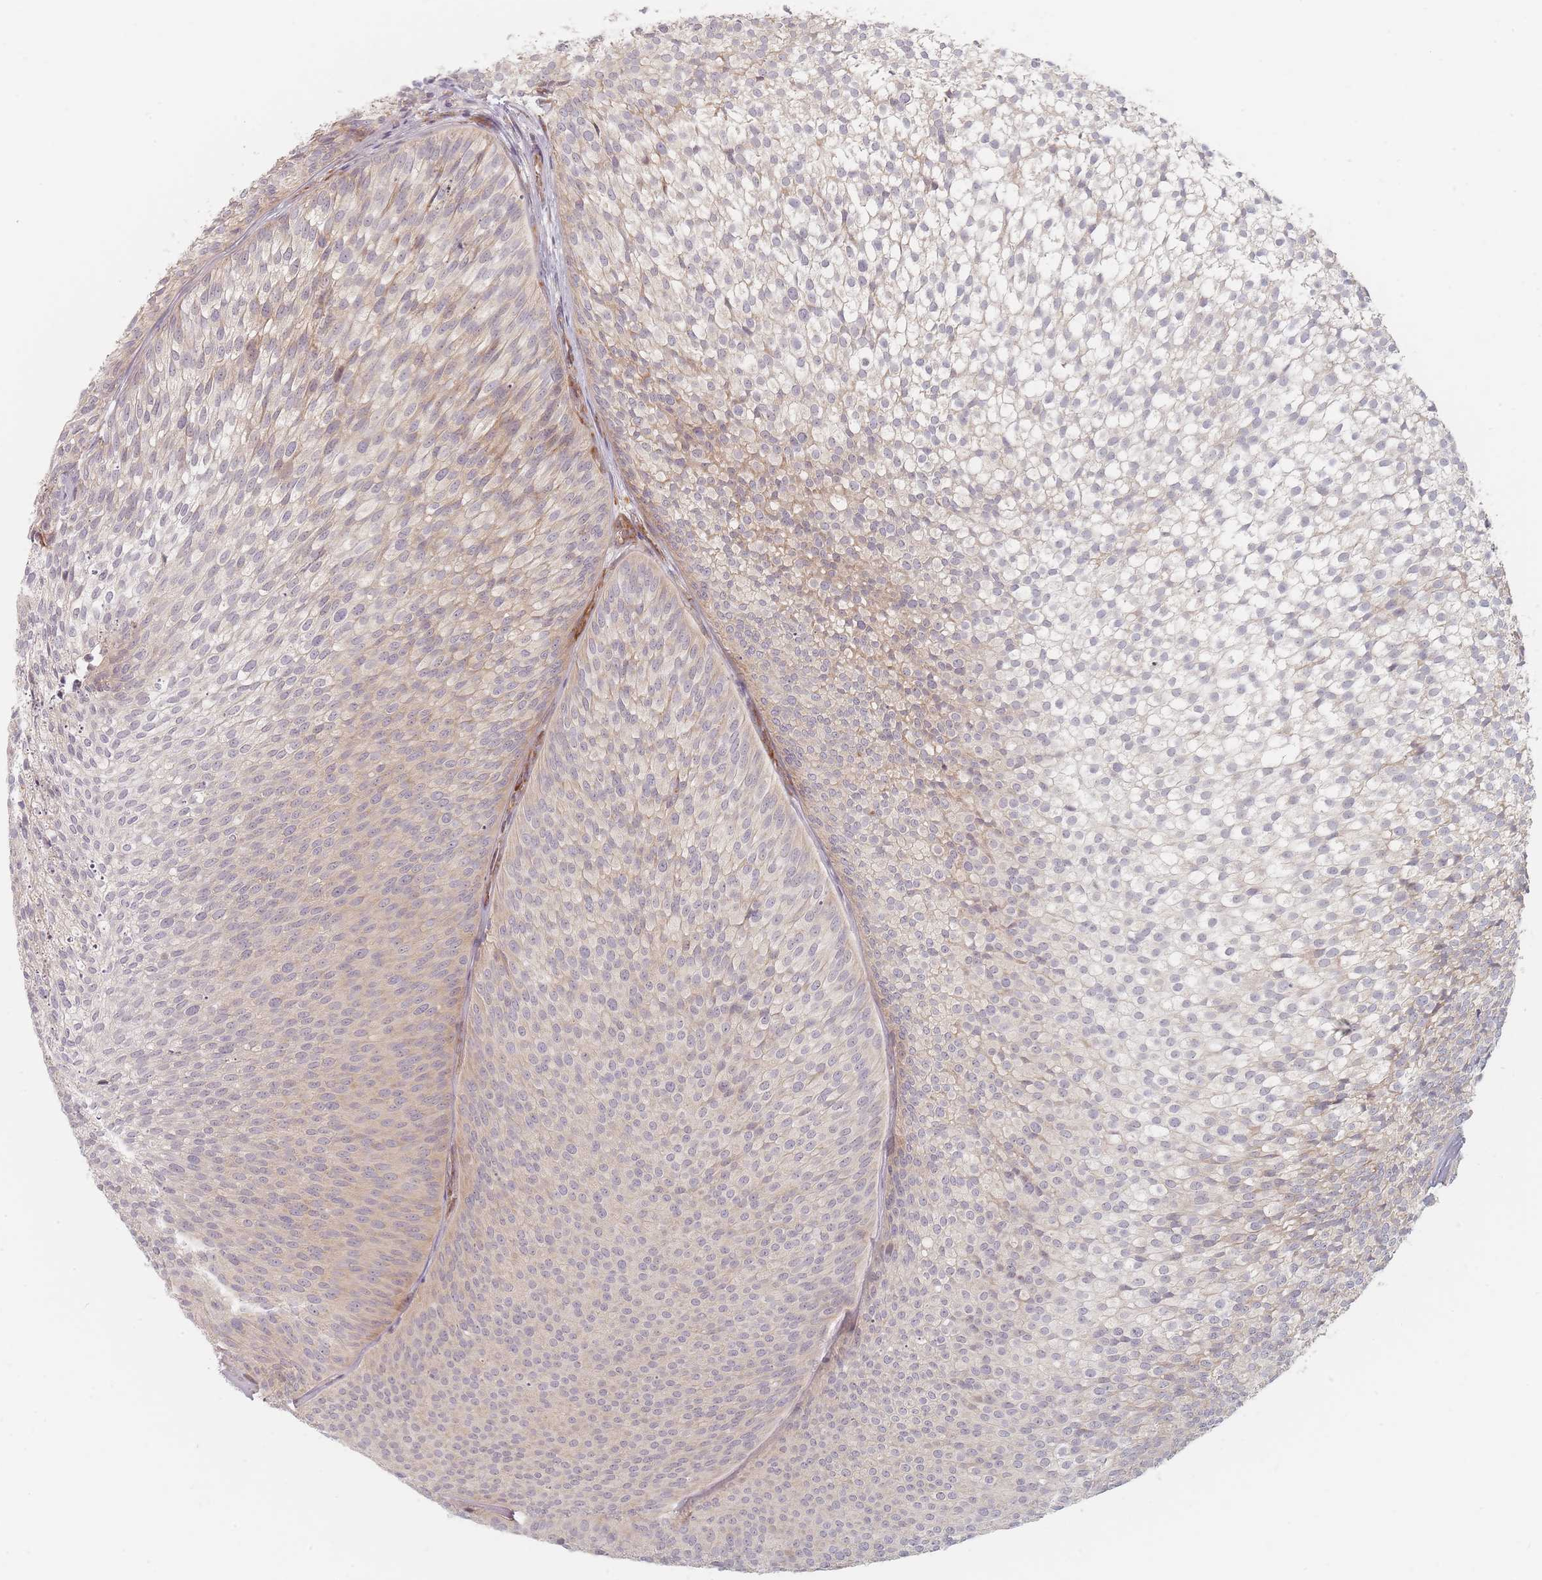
{"staining": {"intensity": "weak", "quantity": "25%-75%", "location": "cytoplasmic/membranous"}, "tissue": "urothelial cancer", "cell_type": "Tumor cells", "image_type": "cancer", "snomed": [{"axis": "morphology", "description": "Urothelial carcinoma, Low grade"}, {"axis": "topography", "description": "Urinary bladder"}], "caption": "Urothelial cancer stained with a protein marker demonstrates weak staining in tumor cells.", "gene": "ZKSCAN7", "patient": {"sex": "male", "age": 91}}